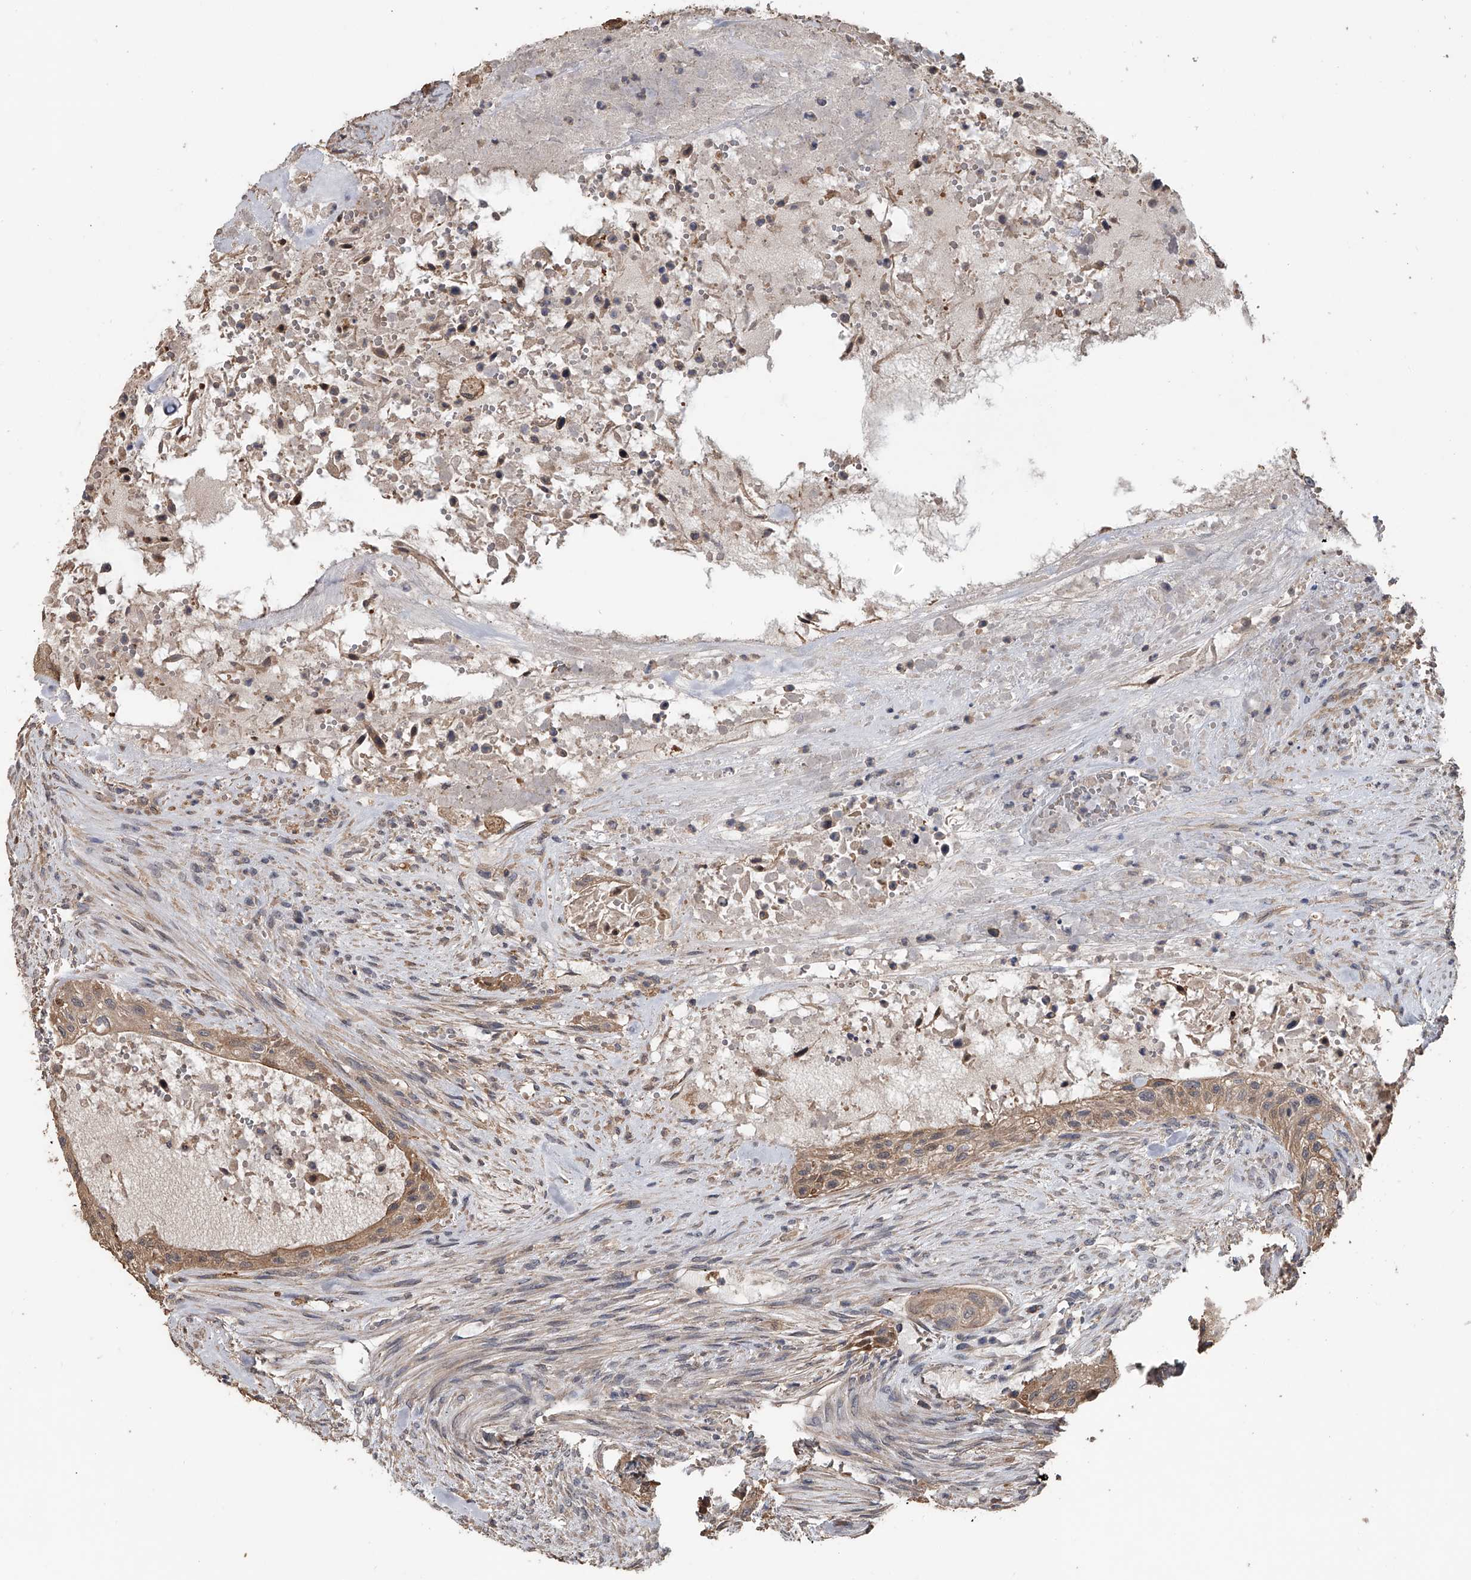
{"staining": {"intensity": "moderate", "quantity": "<25%", "location": "cytoplasmic/membranous"}, "tissue": "urothelial cancer", "cell_type": "Tumor cells", "image_type": "cancer", "snomed": [{"axis": "morphology", "description": "Urothelial carcinoma, High grade"}, {"axis": "topography", "description": "Urinary bladder"}], "caption": "Moderate cytoplasmic/membranous staining is seen in about <25% of tumor cells in high-grade urothelial carcinoma.", "gene": "DOCK9", "patient": {"sex": "male", "age": 35}}